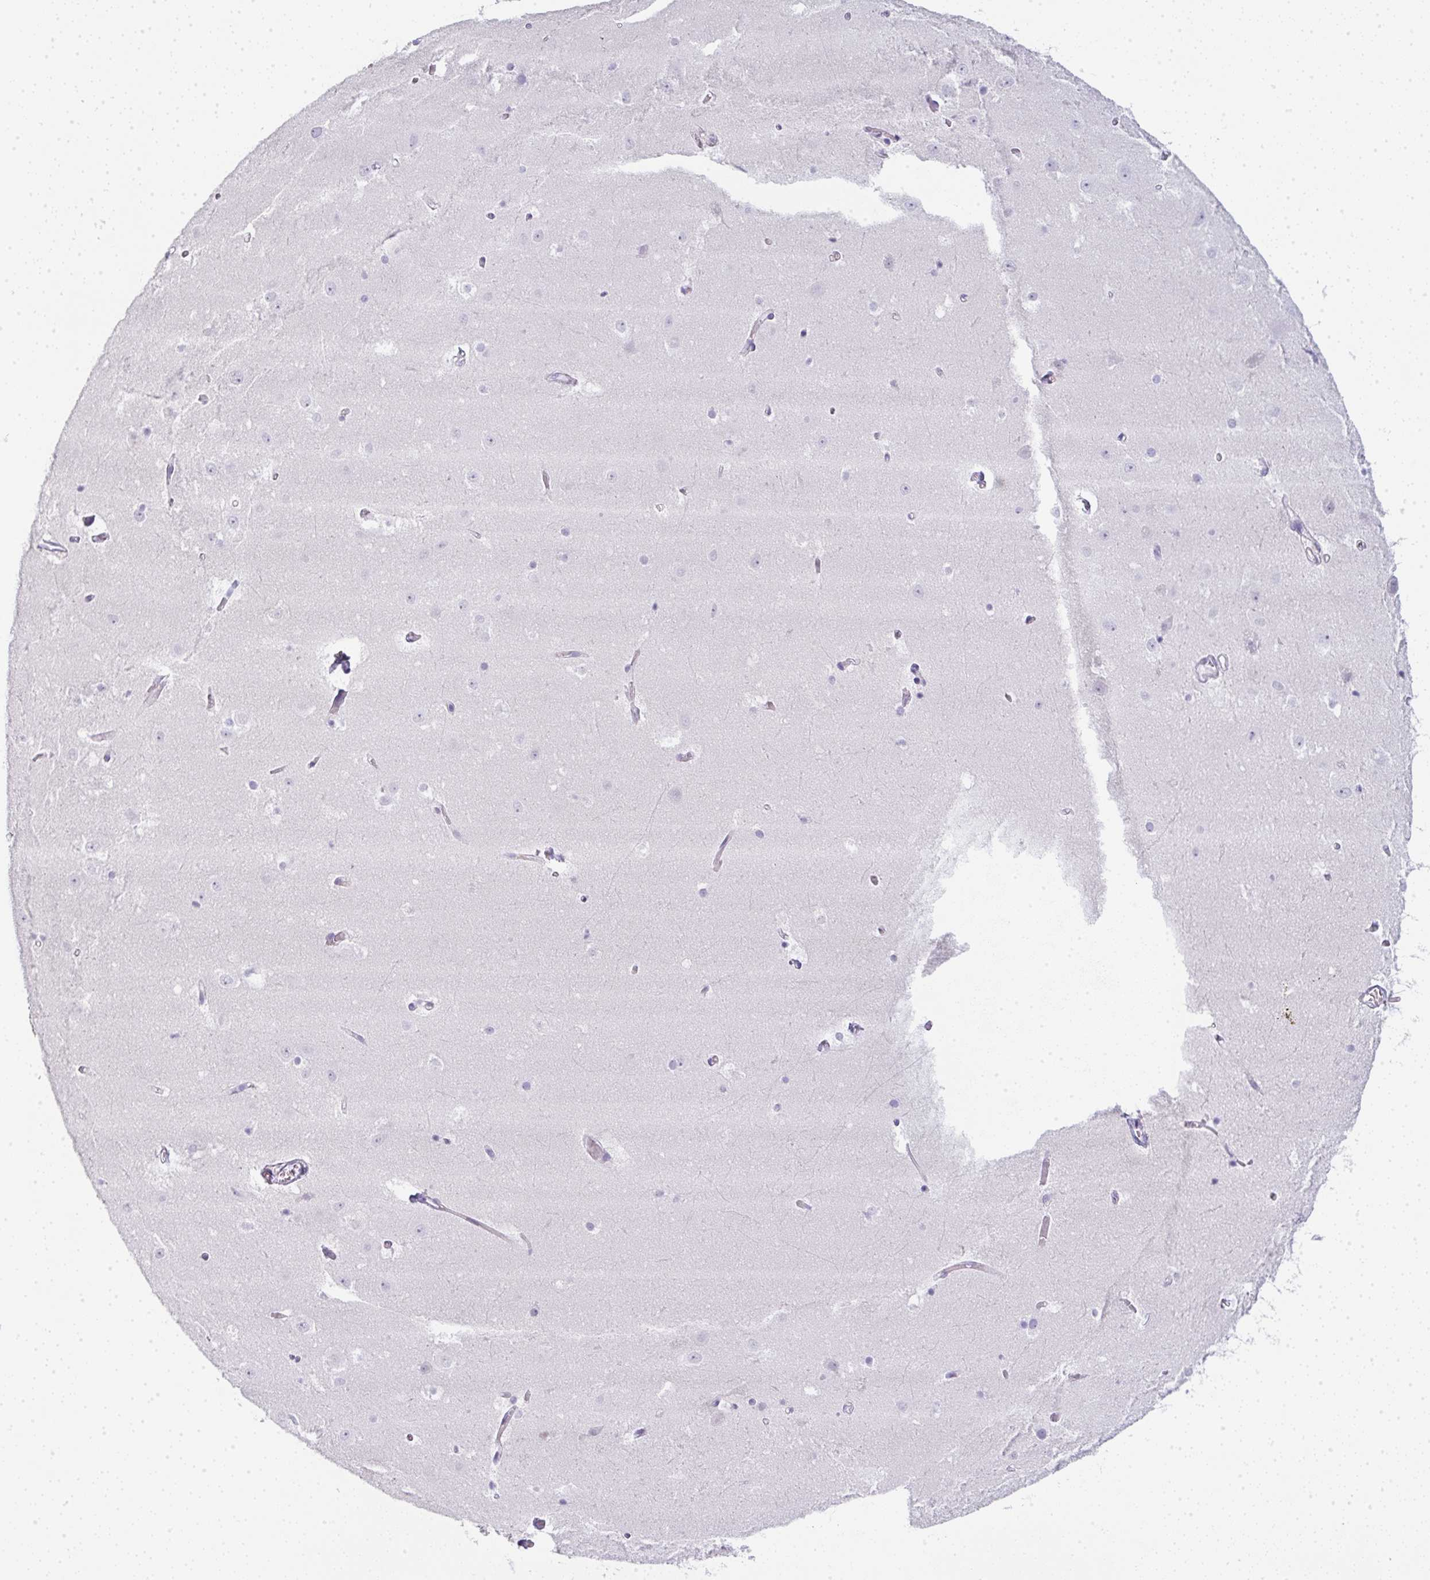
{"staining": {"intensity": "negative", "quantity": "none", "location": "none"}, "tissue": "hippocampus", "cell_type": "Glial cells", "image_type": "normal", "snomed": [{"axis": "morphology", "description": "Normal tissue, NOS"}, {"axis": "topography", "description": "Hippocampus"}], "caption": "Immunohistochemical staining of normal hippocampus exhibits no significant expression in glial cells.", "gene": "LPAR4", "patient": {"sex": "female", "age": 52}}